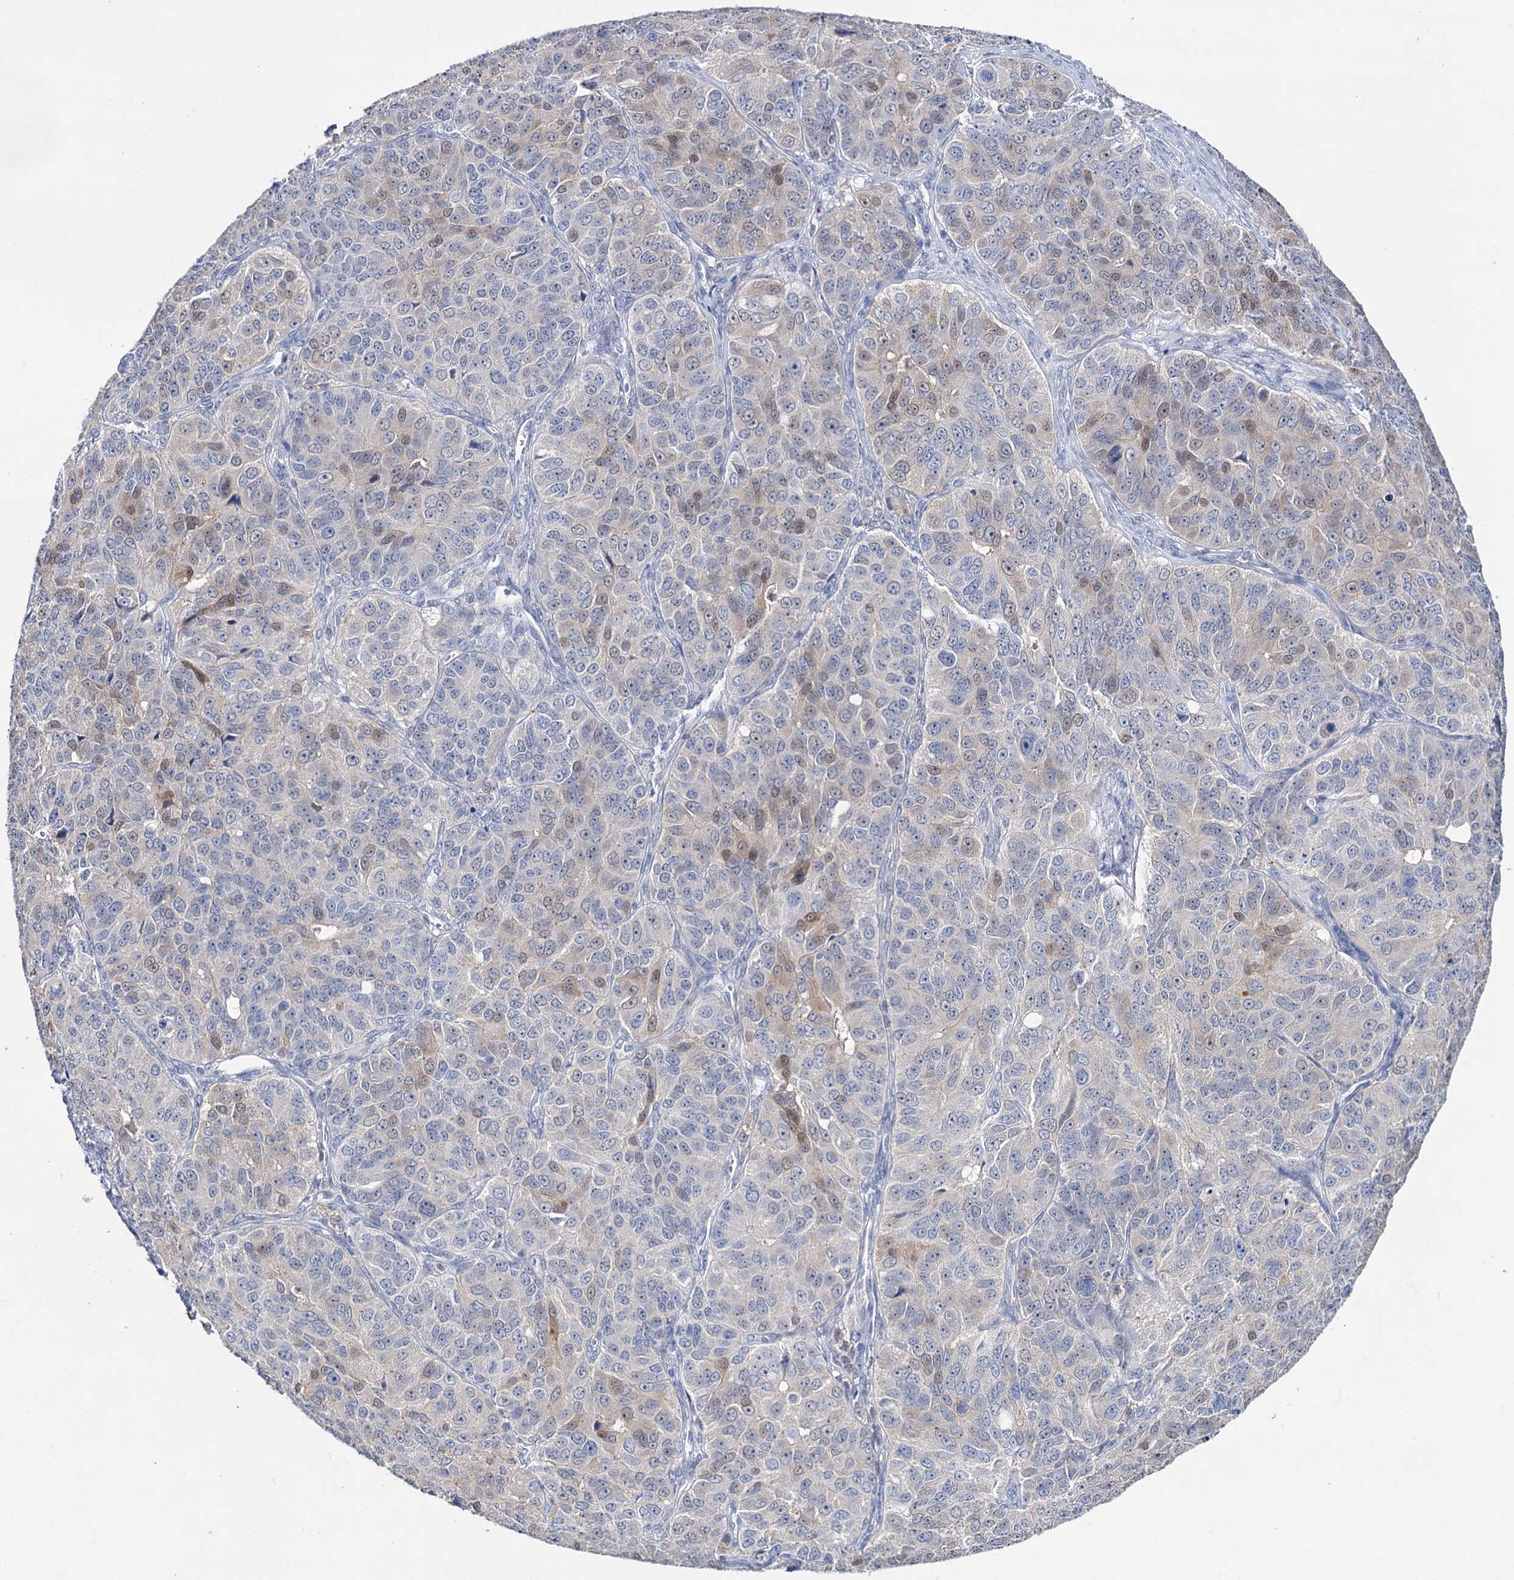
{"staining": {"intensity": "weak", "quantity": "<25%", "location": "nuclear"}, "tissue": "ovarian cancer", "cell_type": "Tumor cells", "image_type": "cancer", "snomed": [{"axis": "morphology", "description": "Carcinoma, endometroid"}, {"axis": "topography", "description": "Ovary"}], "caption": "IHC photomicrograph of human ovarian cancer (endometroid carcinoma) stained for a protein (brown), which displays no expression in tumor cells.", "gene": "LYZL4", "patient": {"sex": "female", "age": 51}}